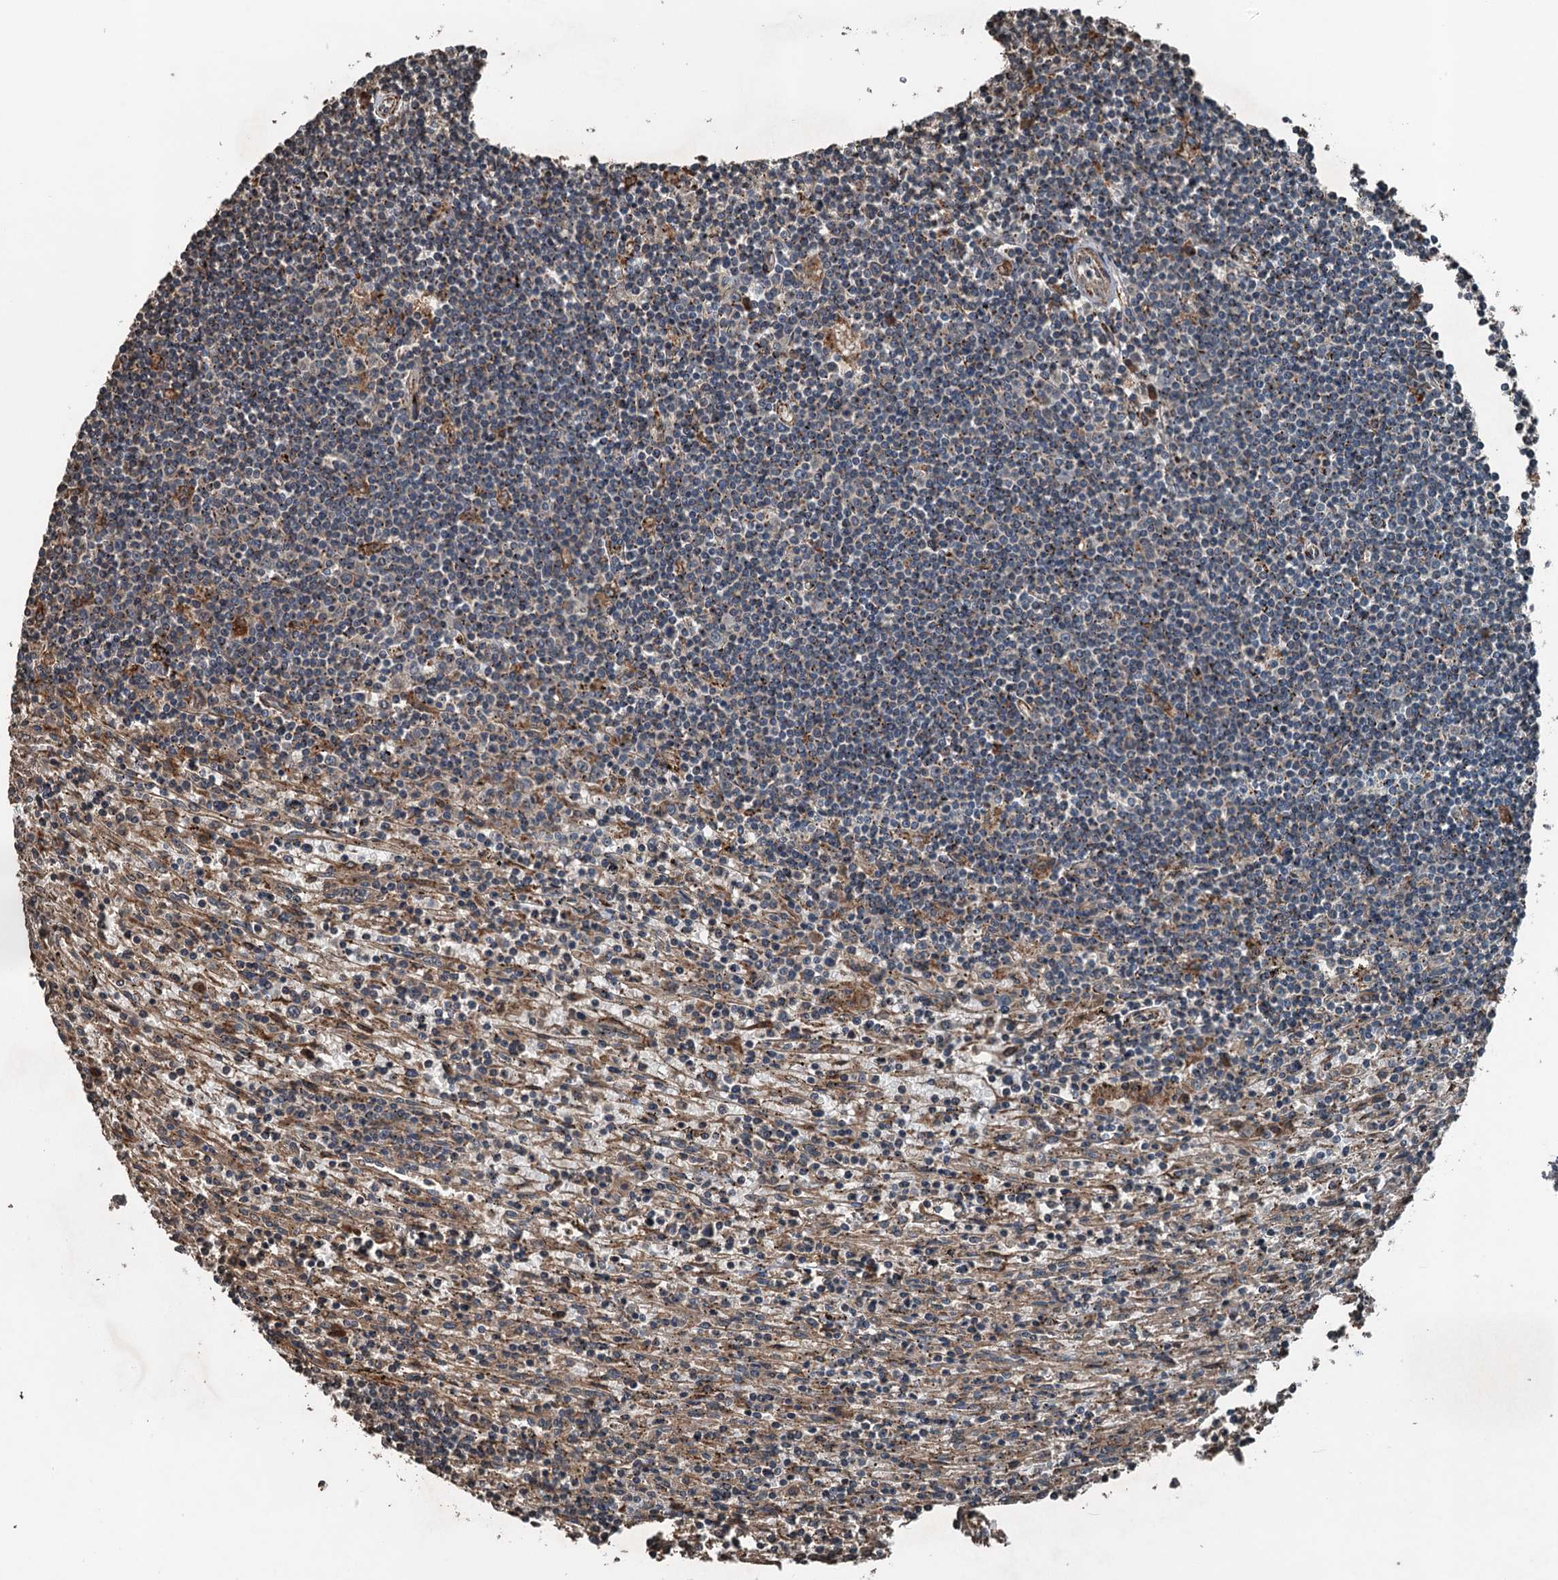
{"staining": {"intensity": "weak", "quantity": "25%-75%", "location": "cytoplasmic/membranous"}, "tissue": "lymphoma", "cell_type": "Tumor cells", "image_type": "cancer", "snomed": [{"axis": "morphology", "description": "Malignant lymphoma, non-Hodgkin's type, Low grade"}, {"axis": "topography", "description": "Spleen"}], "caption": "Low-grade malignant lymphoma, non-Hodgkin's type stained with a brown dye exhibits weak cytoplasmic/membranous positive staining in approximately 25%-75% of tumor cells.", "gene": "TCTN1", "patient": {"sex": "male", "age": 76}}